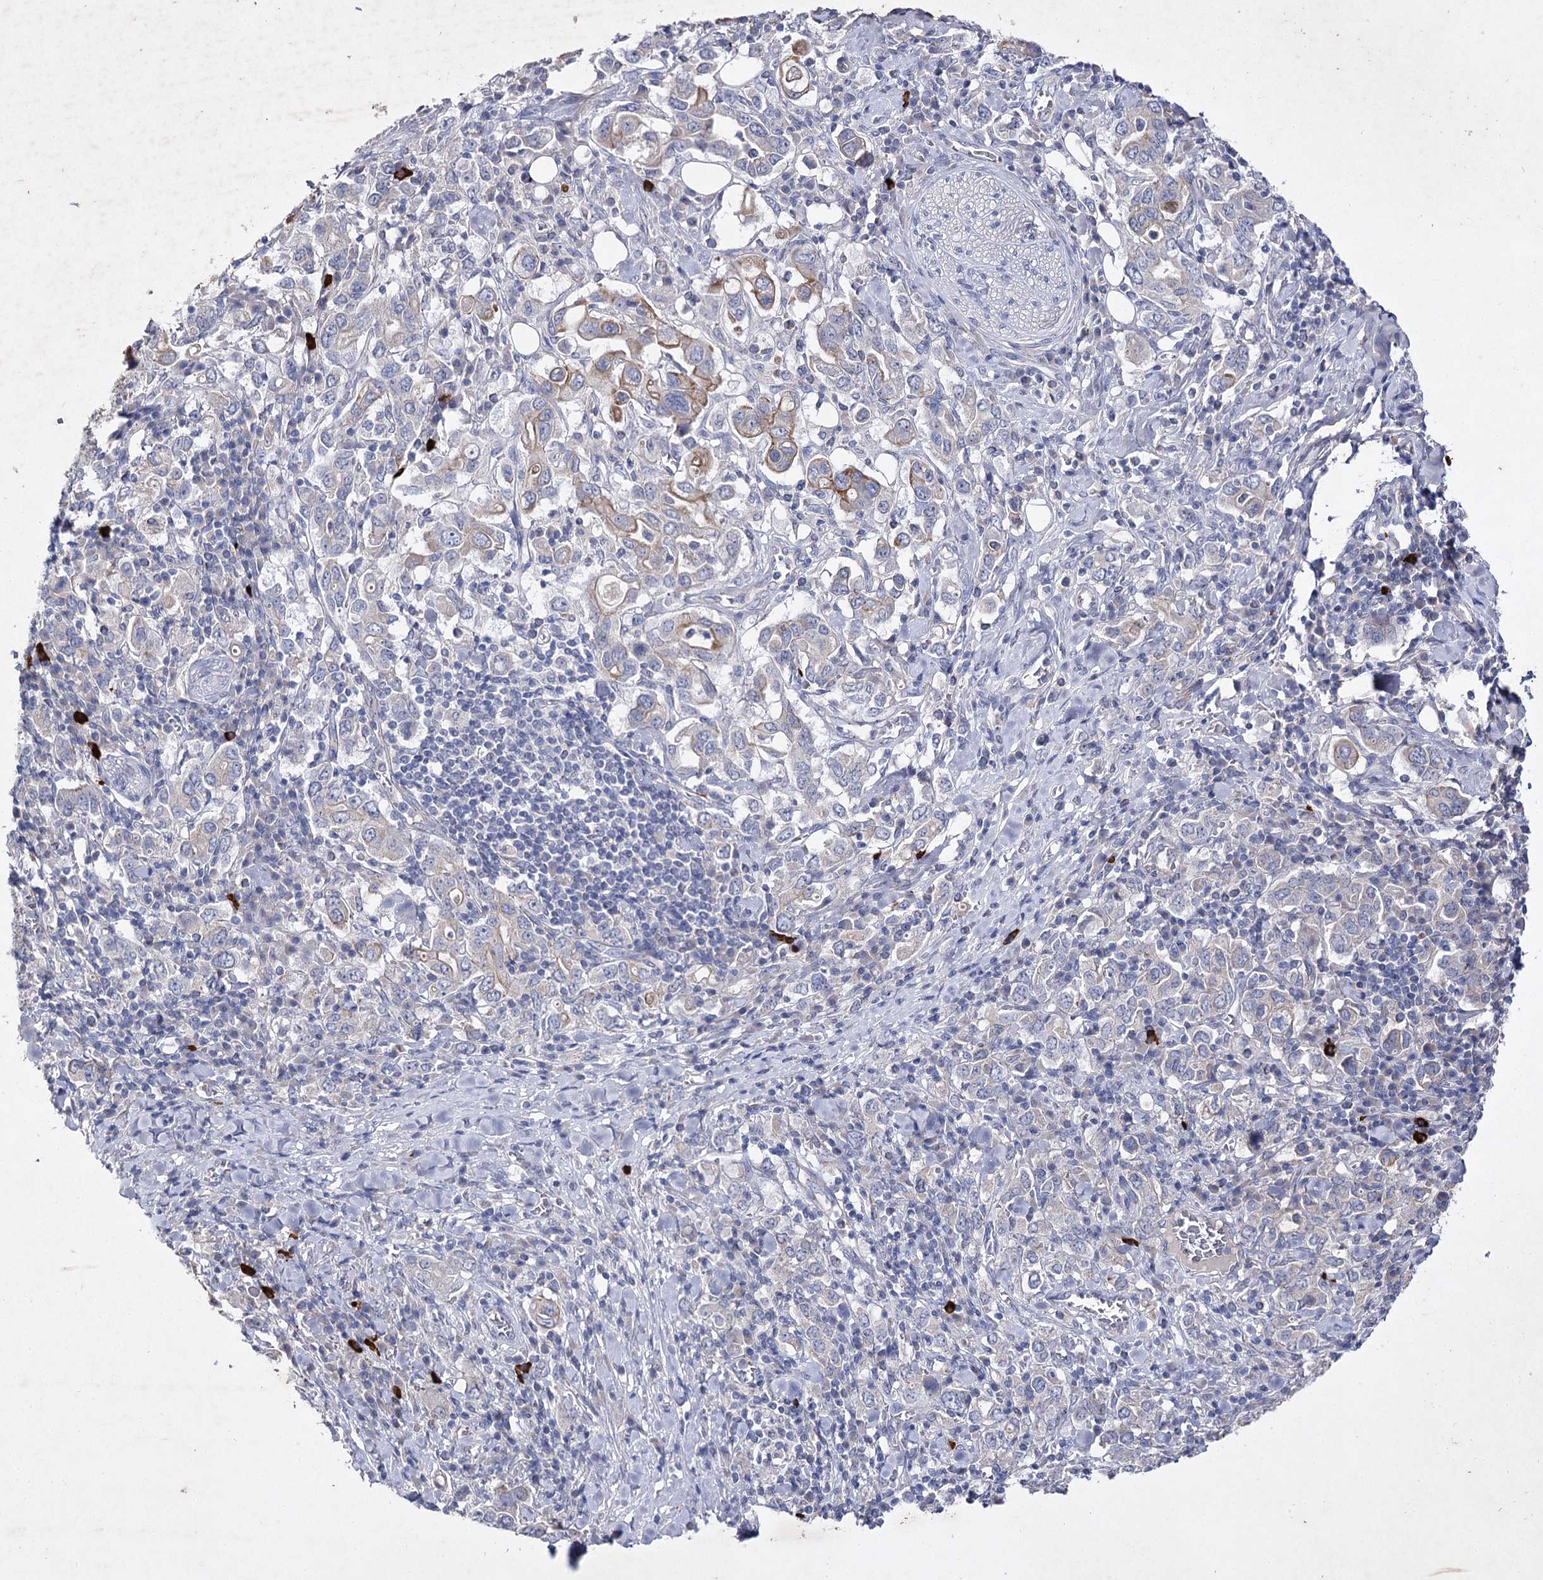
{"staining": {"intensity": "moderate", "quantity": "<25%", "location": "cytoplasmic/membranous"}, "tissue": "stomach cancer", "cell_type": "Tumor cells", "image_type": "cancer", "snomed": [{"axis": "morphology", "description": "Adenocarcinoma, NOS"}, {"axis": "topography", "description": "Stomach, upper"}], "caption": "Tumor cells reveal moderate cytoplasmic/membranous positivity in approximately <25% of cells in stomach cancer (adenocarcinoma).", "gene": "COX15", "patient": {"sex": "male", "age": 62}}